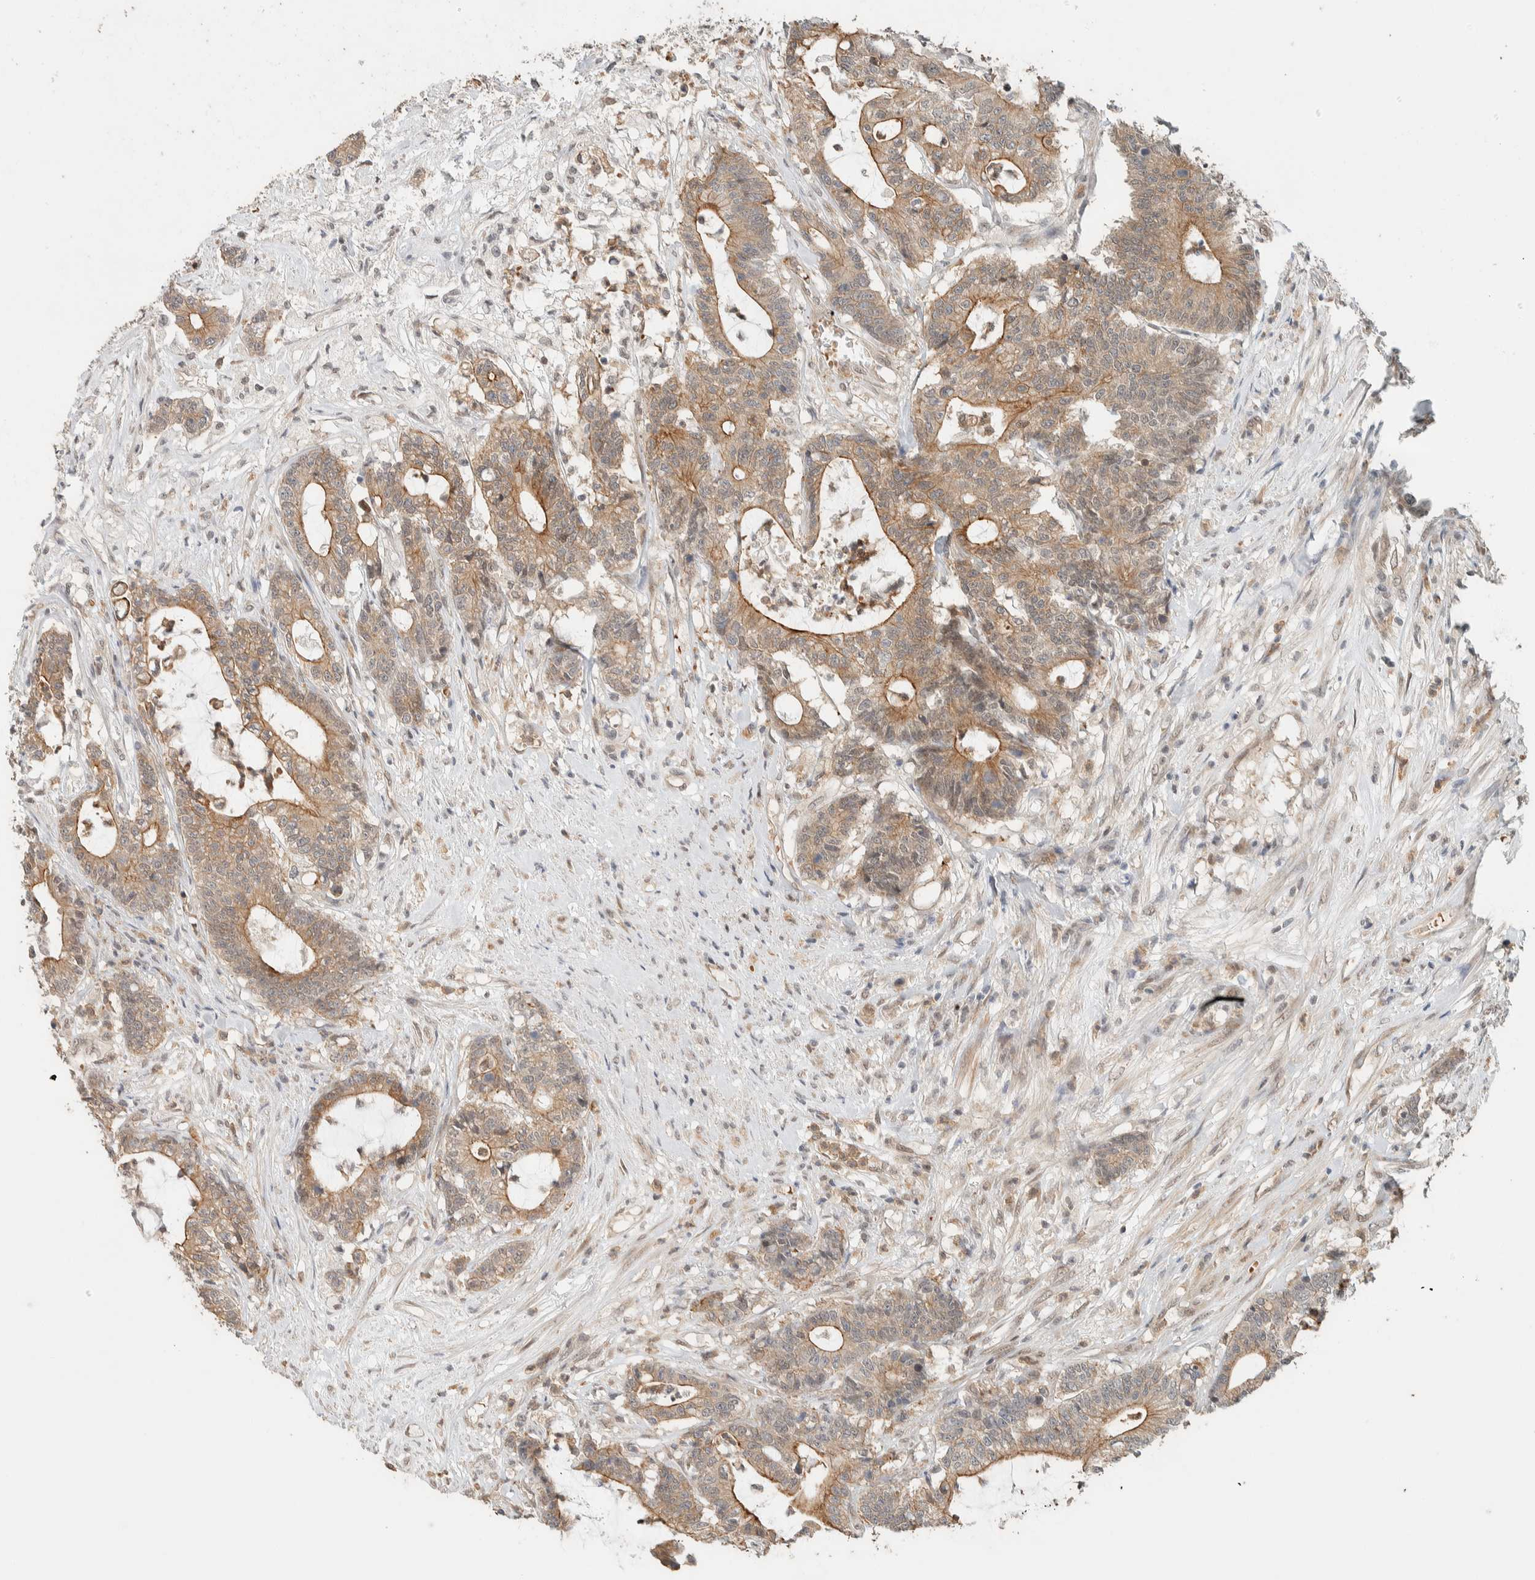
{"staining": {"intensity": "moderate", "quantity": ">75%", "location": "cytoplasmic/membranous"}, "tissue": "colorectal cancer", "cell_type": "Tumor cells", "image_type": "cancer", "snomed": [{"axis": "morphology", "description": "Adenocarcinoma, NOS"}, {"axis": "topography", "description": "Colon"}], "caption": "Immunohistochemistry (IHC) photomicrograph of colorectal cancer (adenocarcinoma) stained for a protein (brown), which demonstrates medium levels of moderate cytoplasmic/membranous expression in approximately >75% of tumor cells.", "gene": "ZBTB2", "patient": {"sex": "female", "age": 84}}